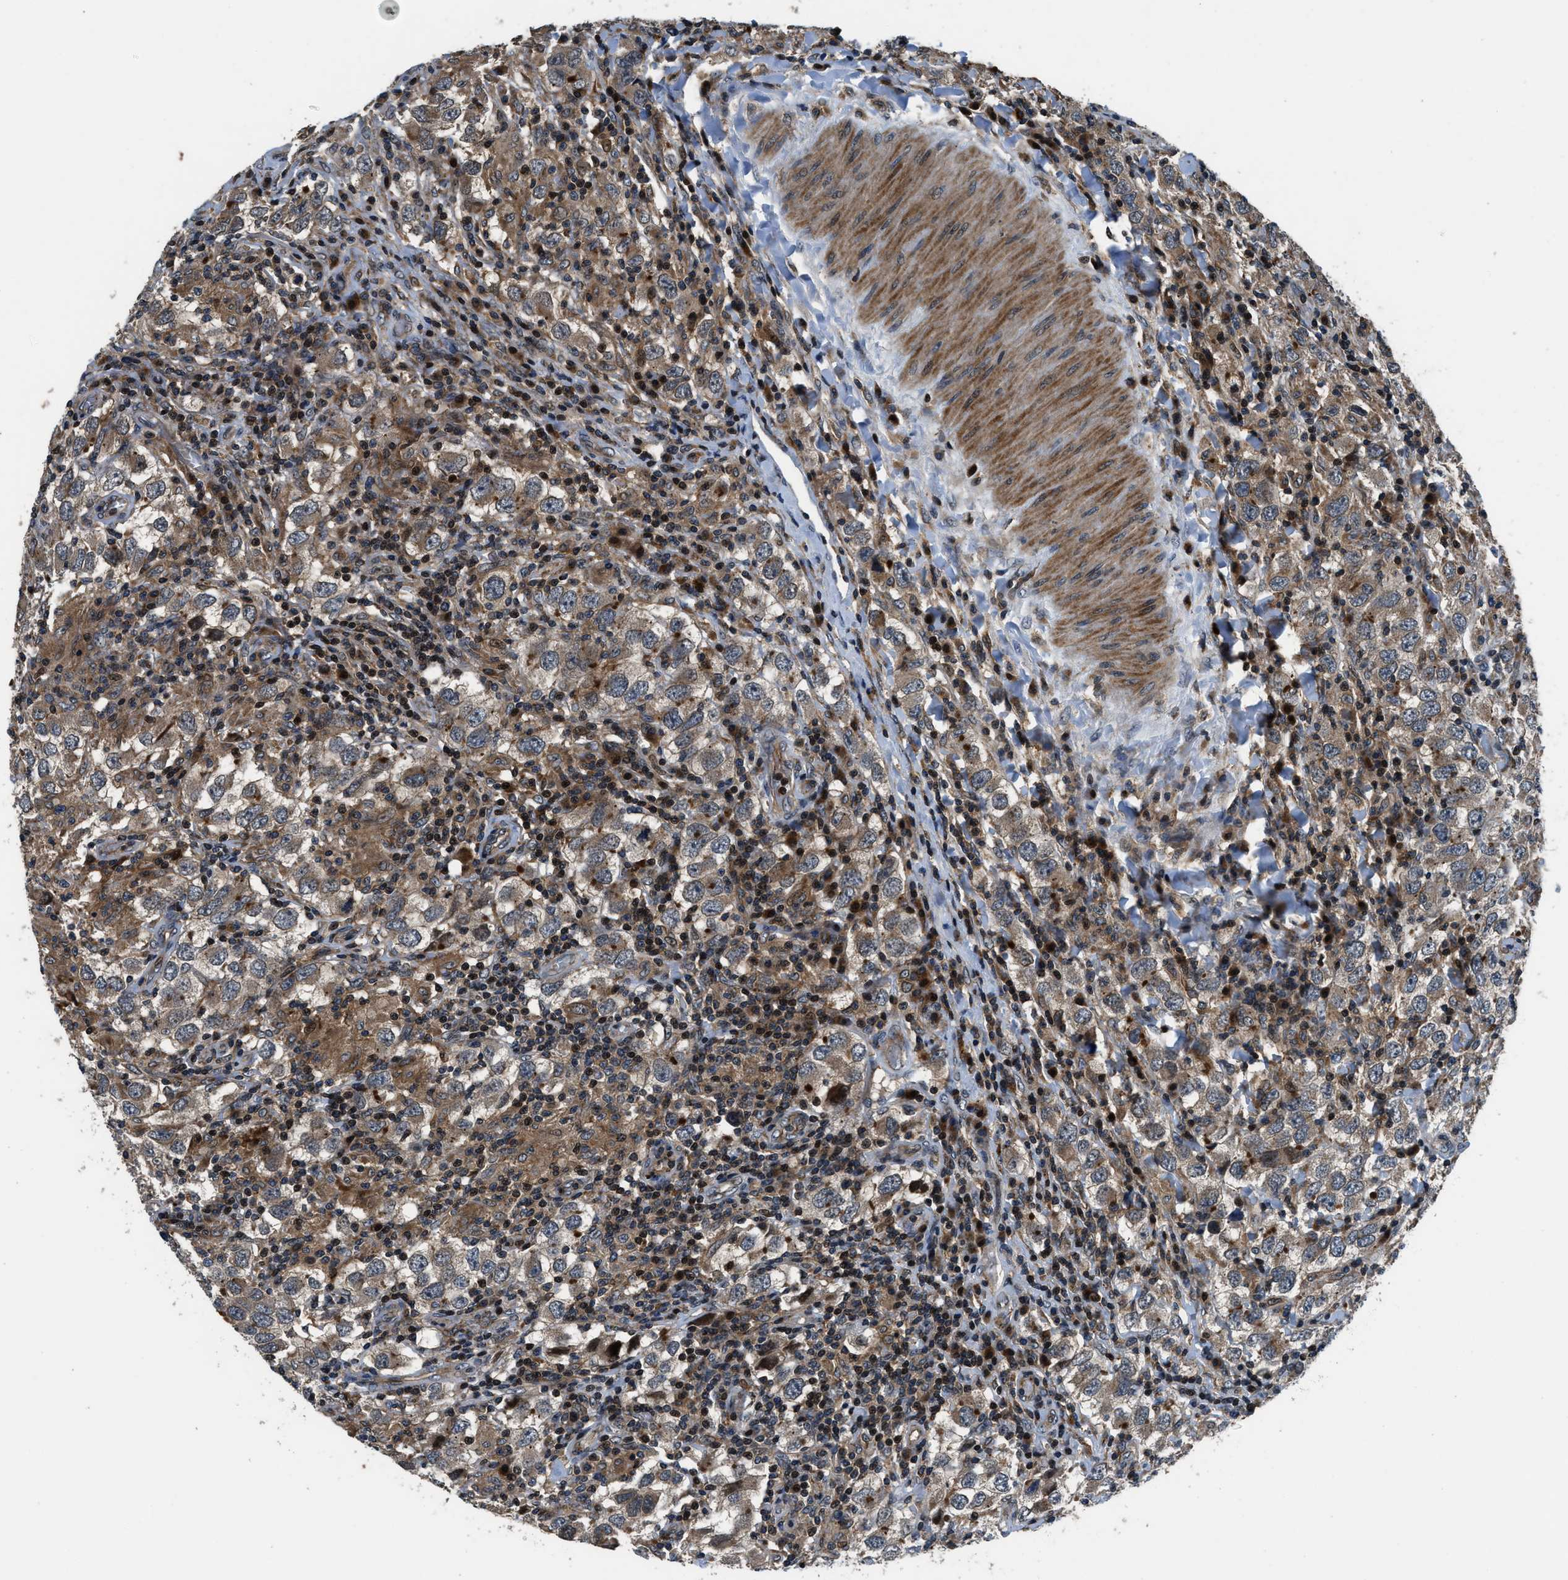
{"staining": {"intensity": "moderate", "quantity": ">75%", "location": "cytoplasmic/membranous"}, "tissue": "testis cancer", "cell_type": "Tumor cells", "image_type": "cancer", "snomed": [{"axis": "morphology", "description": "Carcinoma, Embryonal, NOS"}, {"axis": "topography", "description": "Testis"}], "caption": "DAB (3,3'-diaminobenzidine) immunohistochemical staining of human testis cancer (embryonal carcinoma) shows moderate cytoplasmic/membranous protein expression in about >75% of tumor cells.", "gene": "CTBS", "patient": {"sex": "male", "age": 21}}